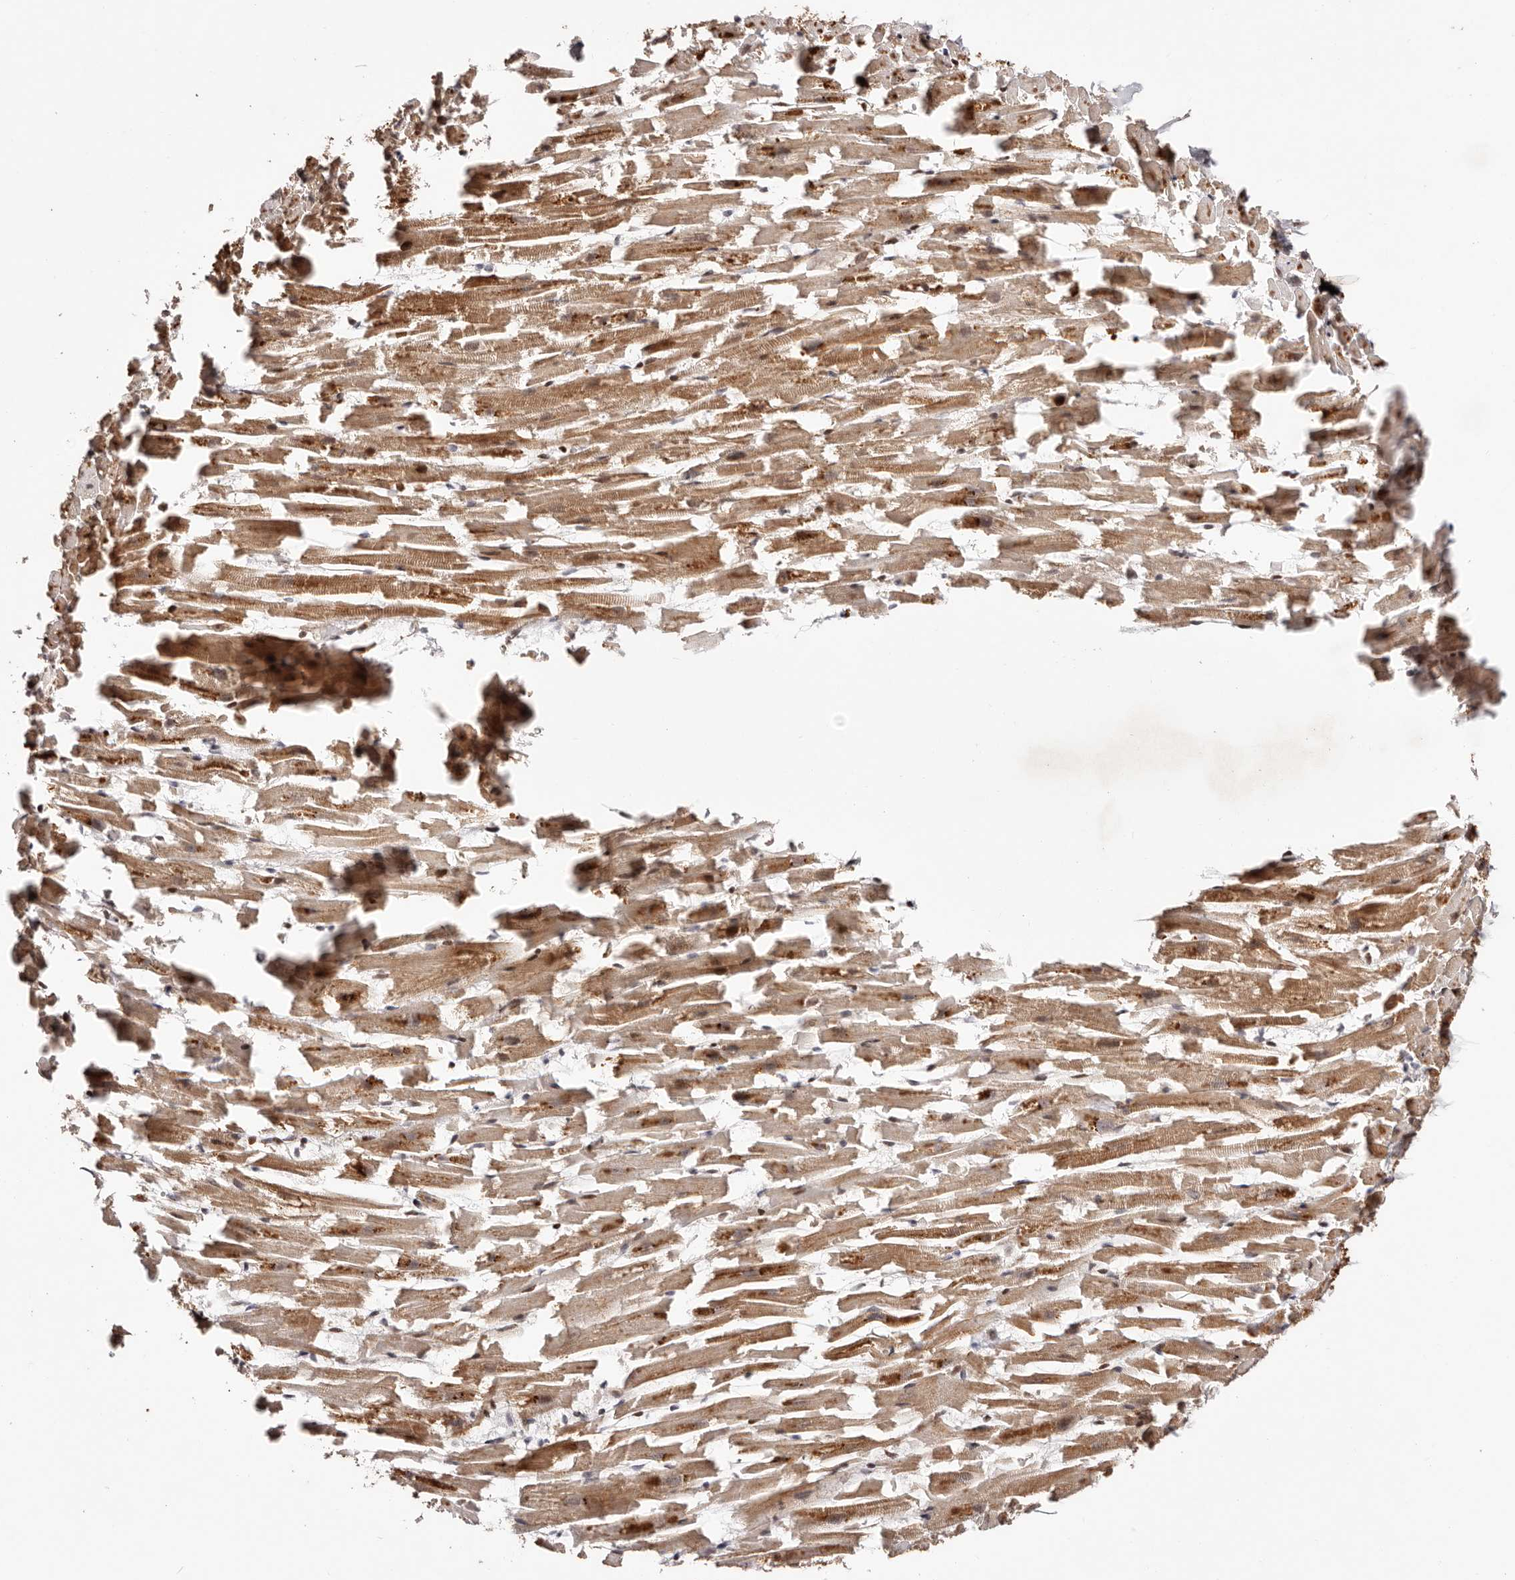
{"staining": {"intensity": "moderate", "quantity": ">75%", "location": "cytoplasmic/membranous"}, "tissue": "heart muscle", "cell_type": "Cardiomyocytes", "image_type": "normal", "snomed": [{"axis": "morphology", "description": "Normal tissue, NOS"}, {"axis": "topography", "description": "Heart"}], "caption": "This is a micrograph of IHC staining of unremarkable heart muscle, which shows moderate positivity in the cytoplasmic/membranous of cardiomyocytes.", "gene": "HIVEP3", "patient": {"sex": "female", "age": 64}}